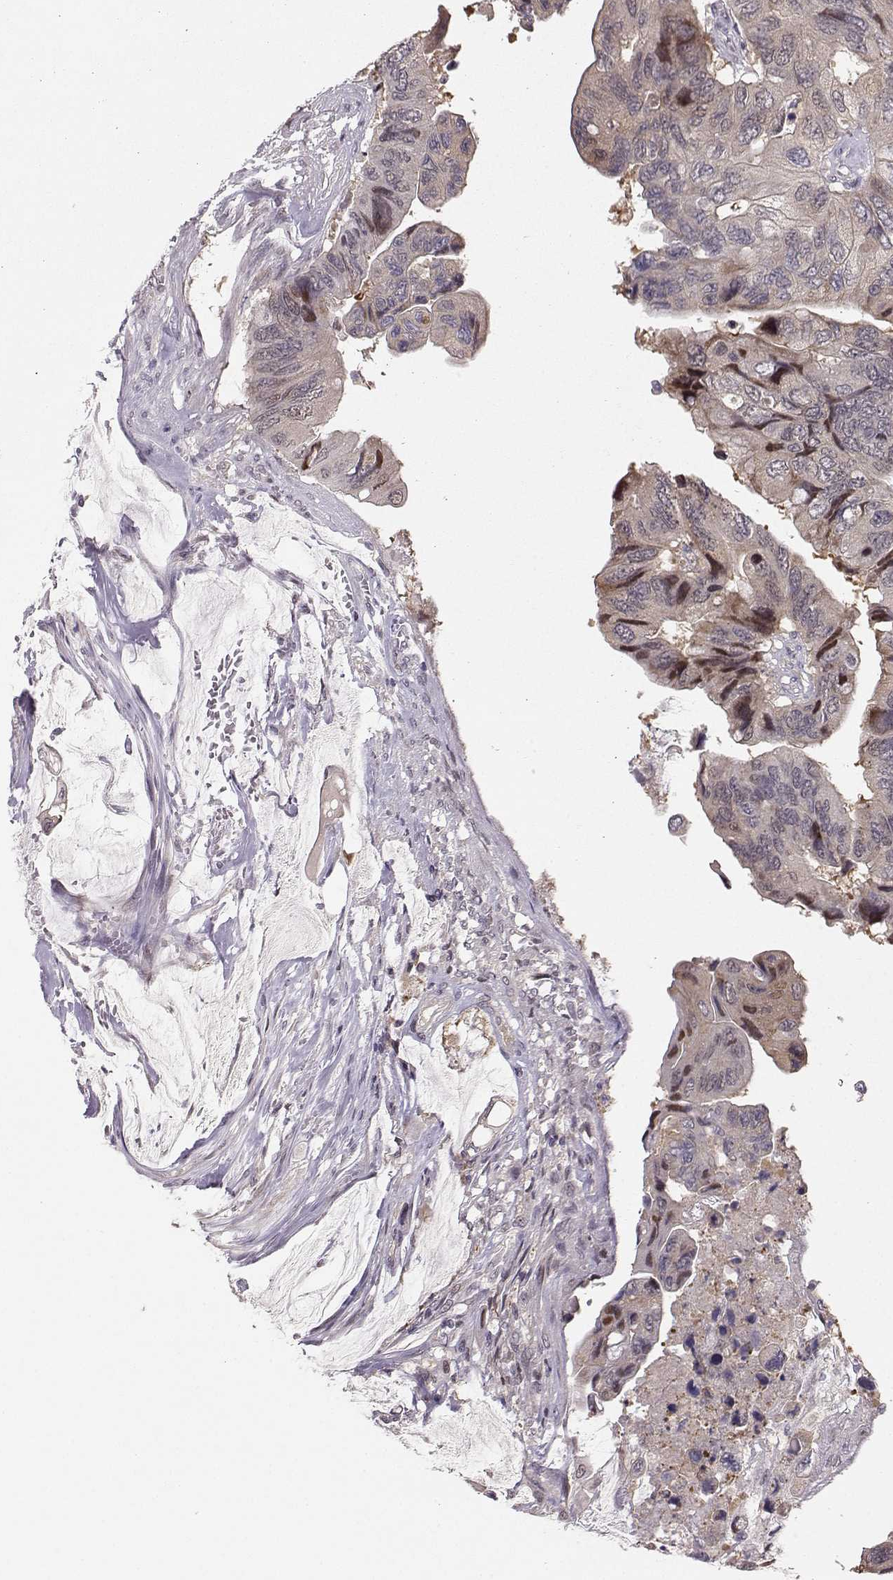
{"staining": {"intensity": "weak", "quantity": "<25%", "location": "cytoplasmic/membranous,nuclear"}, "tissue": "colorectal cancer", "cell_type": "Tumor cells", "image_type": "cancer", "snomed": [{"axis": "morphology", "description": "Adenocarcinoma, NOS"}, {"axis": "topography", "description": "Rectum"}], "caption": "This is a histopathology image of immunohistochemistry staining of adenocarcinoma (colorectal), which shows no staining in tumor cells. The staining is performed using DAB brown chromogen with nuclei counter-stained in using hematoxylin.", "gene": "PKP2", "patient": {"sex": "male", "age": 63}}